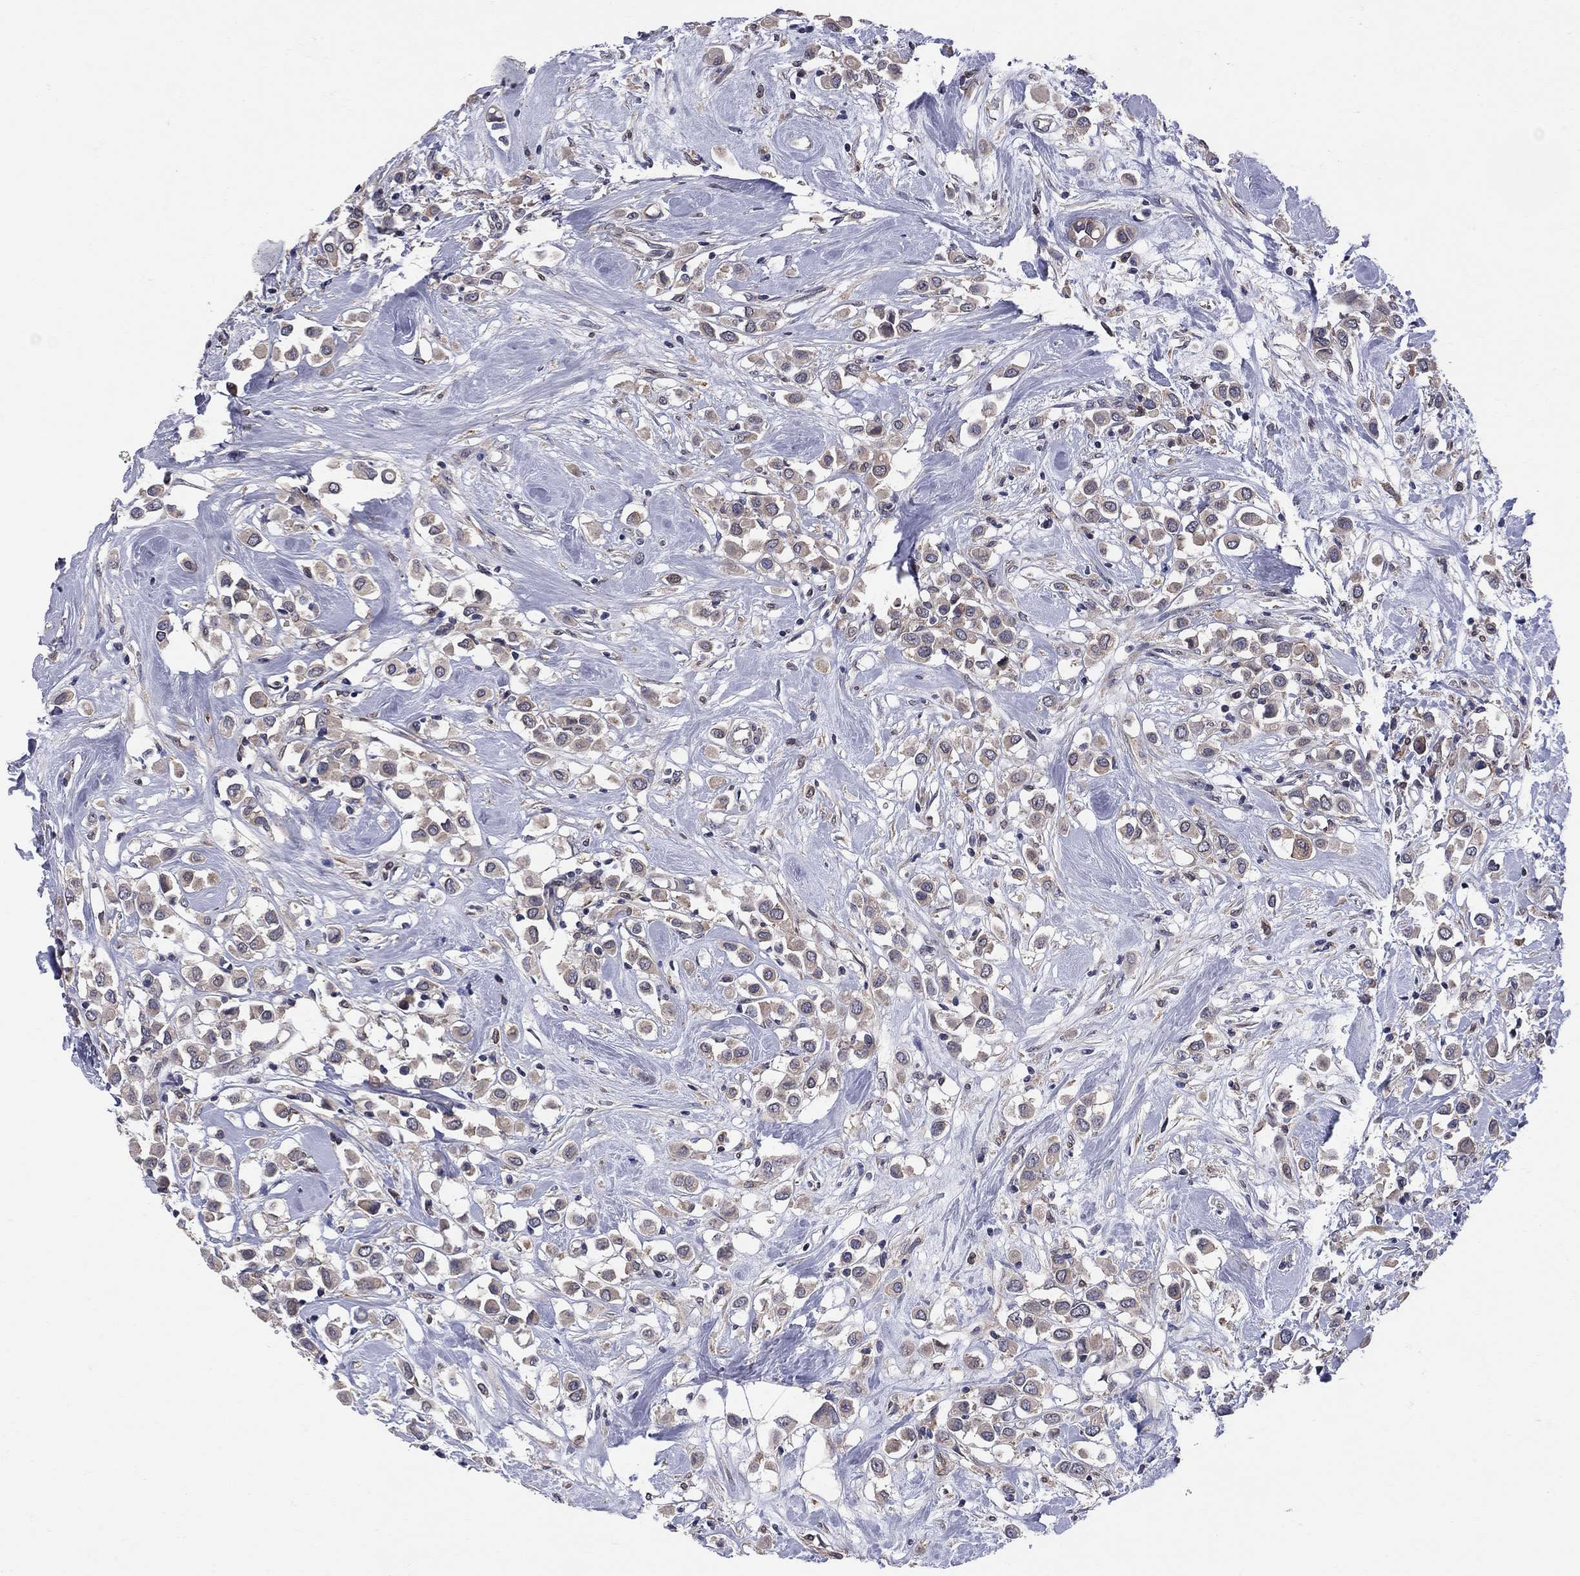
{"staining": {"intensity": "weak", "quantity": ">75%", "location": "cytoplasmic/membranous"}, "tissue": "breast cancer", "cell_type": "Tumor cells", "image_type": "cancer", "snomed": [{"axis": "morphology", "description": "Duct carcinoma"}, {"axis": "topography", "description": "Breast"}], "caption": "This is an image of IHC staining of intraductal carcinoma (breast), which shows weak positivity in the cytoplasmic/membranous of tumor cells.", "gene": "CNOT11", "patient": {"sex": "female", "age": 61}}